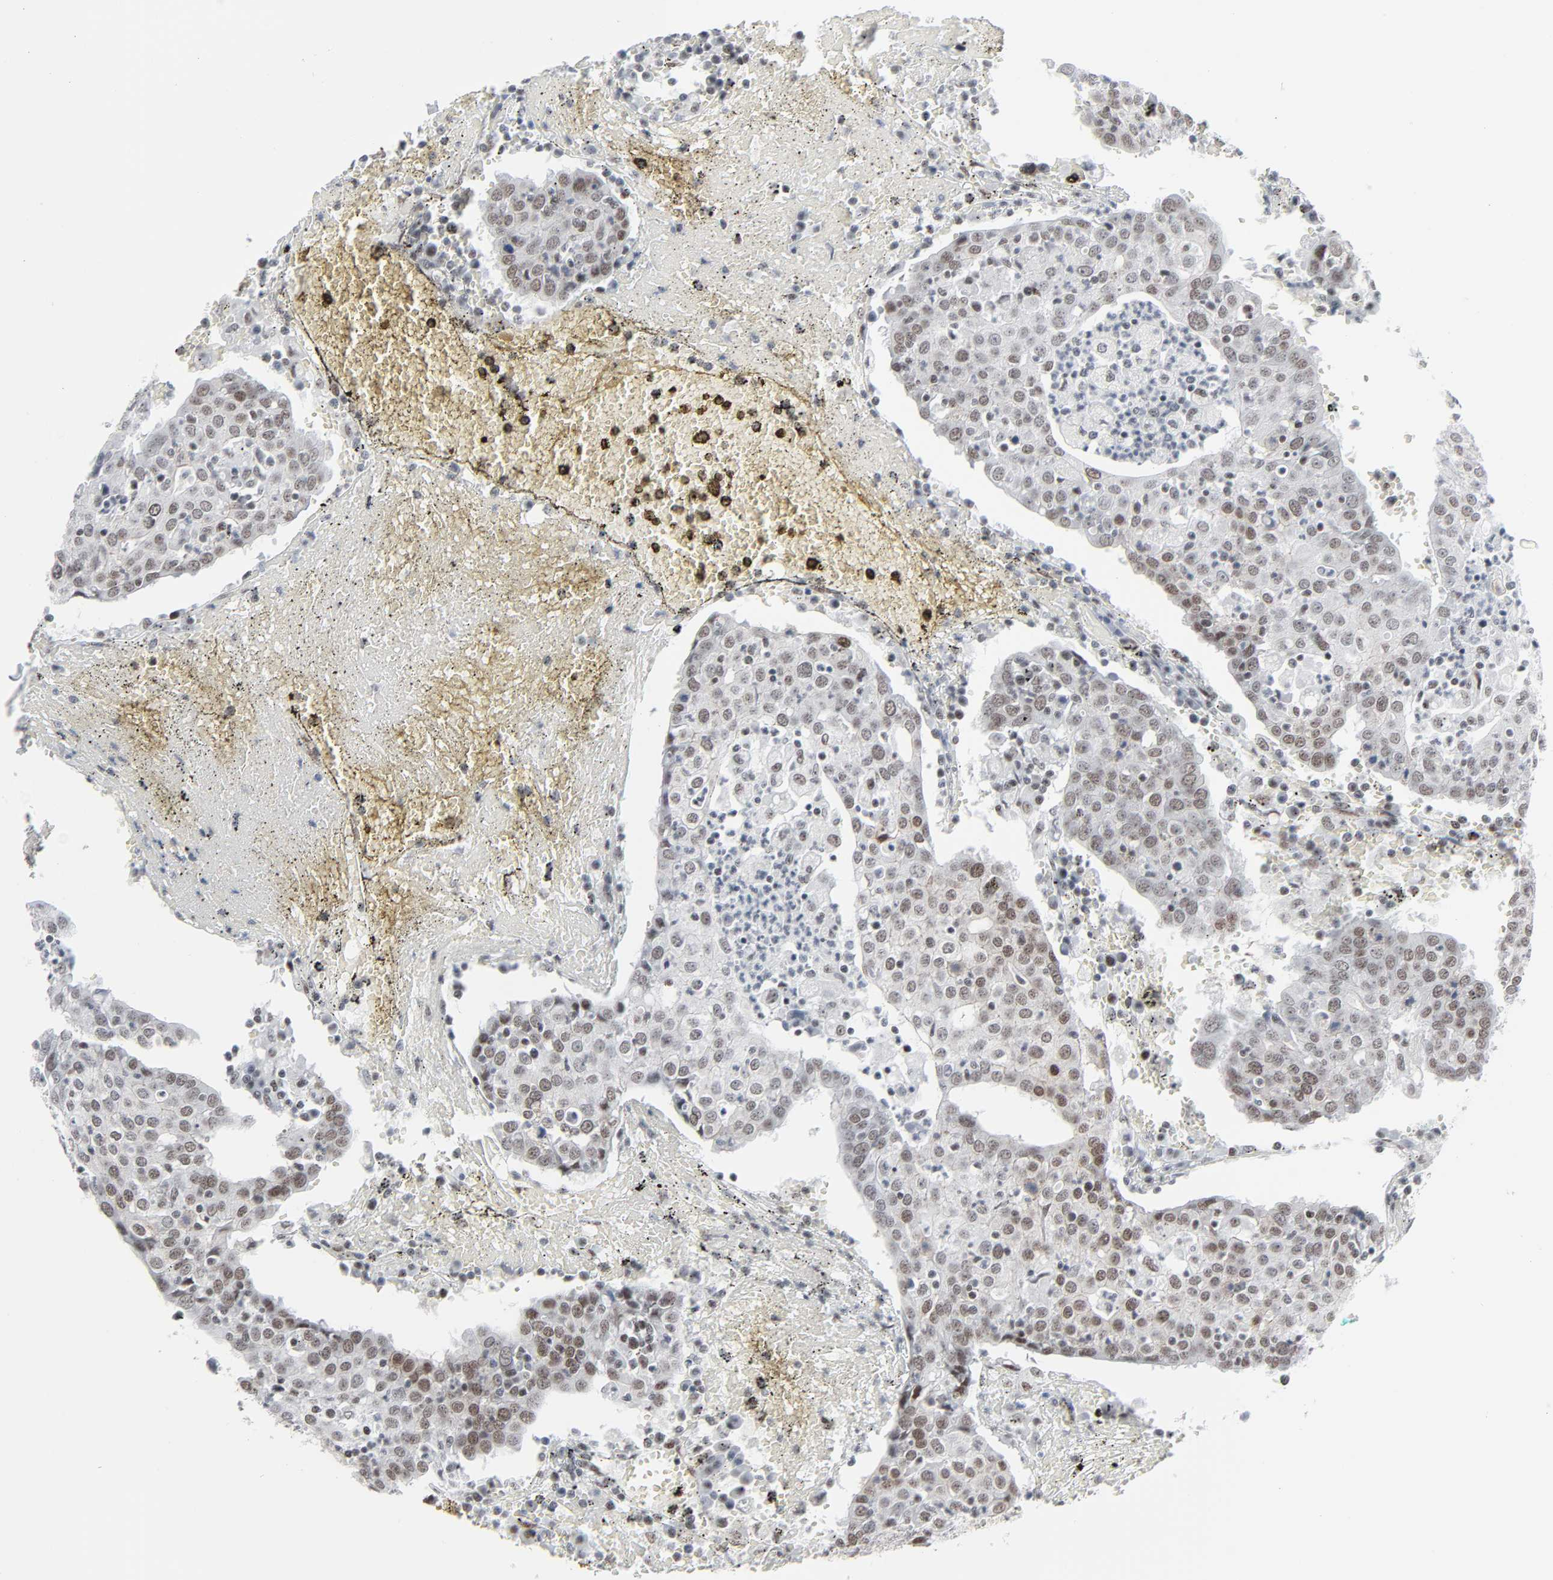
{"staining": {"intensity": "moderate", "quantity": ">75%", "location": "nuclear"}, "tissue": "head and neck cancer", "cell_type": "Tumor cells", "image_type": "cancer", "snomed": [{"axis": "morphology", "description": "Adenocarcinoma, NOS"}, {"axis": "topography", "description": "Salivary gland"}, {"axis": "topography", "description": "Head-Neck"}], "caption": "Head and neck adenocarcinoma was stained to show a protein in brown. There is medium levels of moderate nuclear positivity in about >75% of tumor cells.", "gene": "FBXO28", "patient": {"sex": "female", "age": 65}}